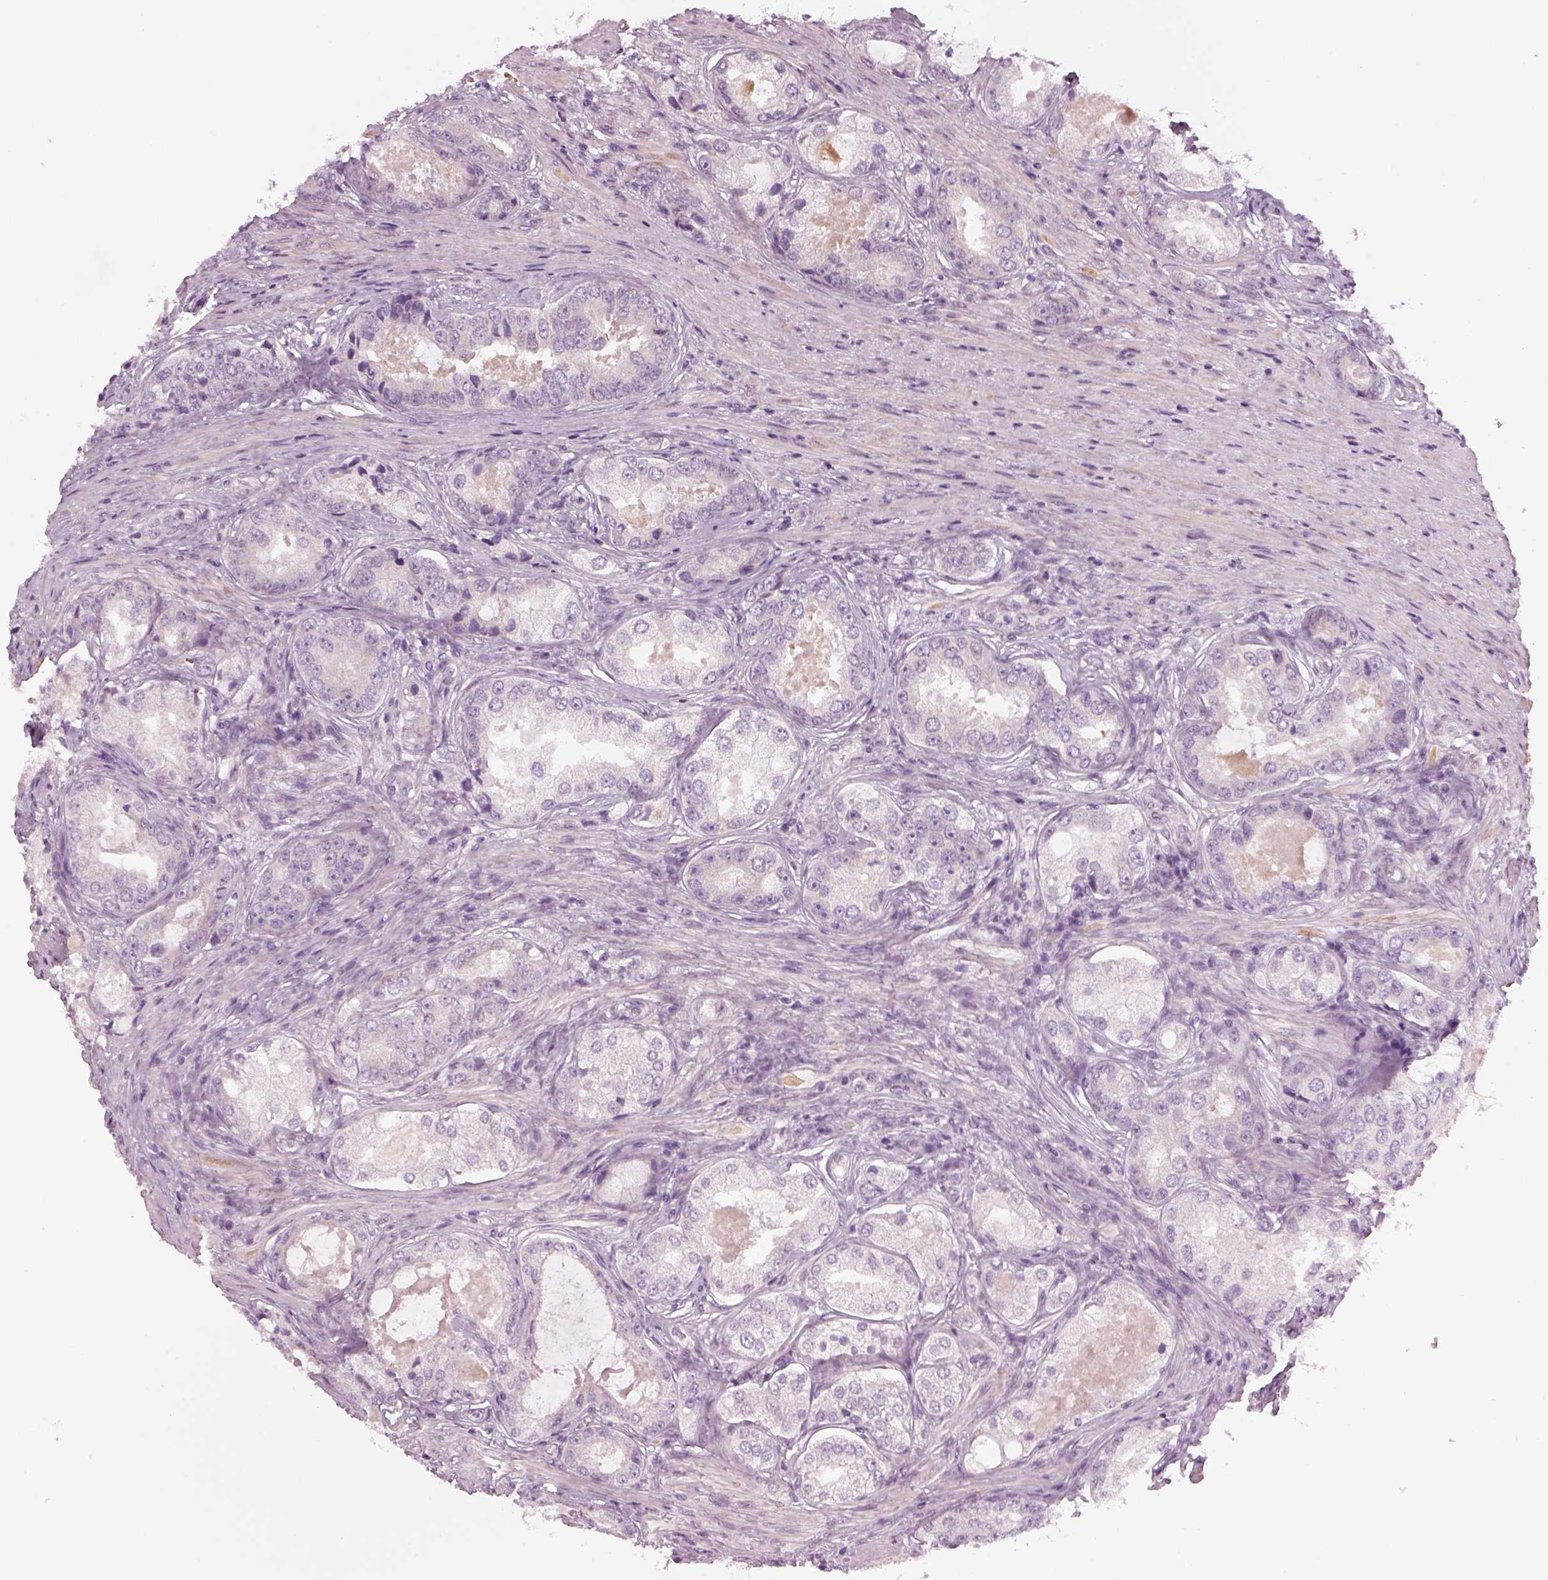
{"staining": {"intensity": "negative", "quantity": "none", "location": "none"}, "tissue": "prostate cancer", "cell_type": "Tumor cells", "image_type": "cancer", "snomed": [{"axis": "morphology", "description": "Adenocarcinoma, Low grade"}, {"axis": "topography", "description": "Prostate"}], "caption": "This is an IHC photomicrograph of prostate low-grade adenocarcinoma. There is no staining in tumor cells.", "gene": "LRRIQ3", "patient": {"sex": "male", "age": 68}}